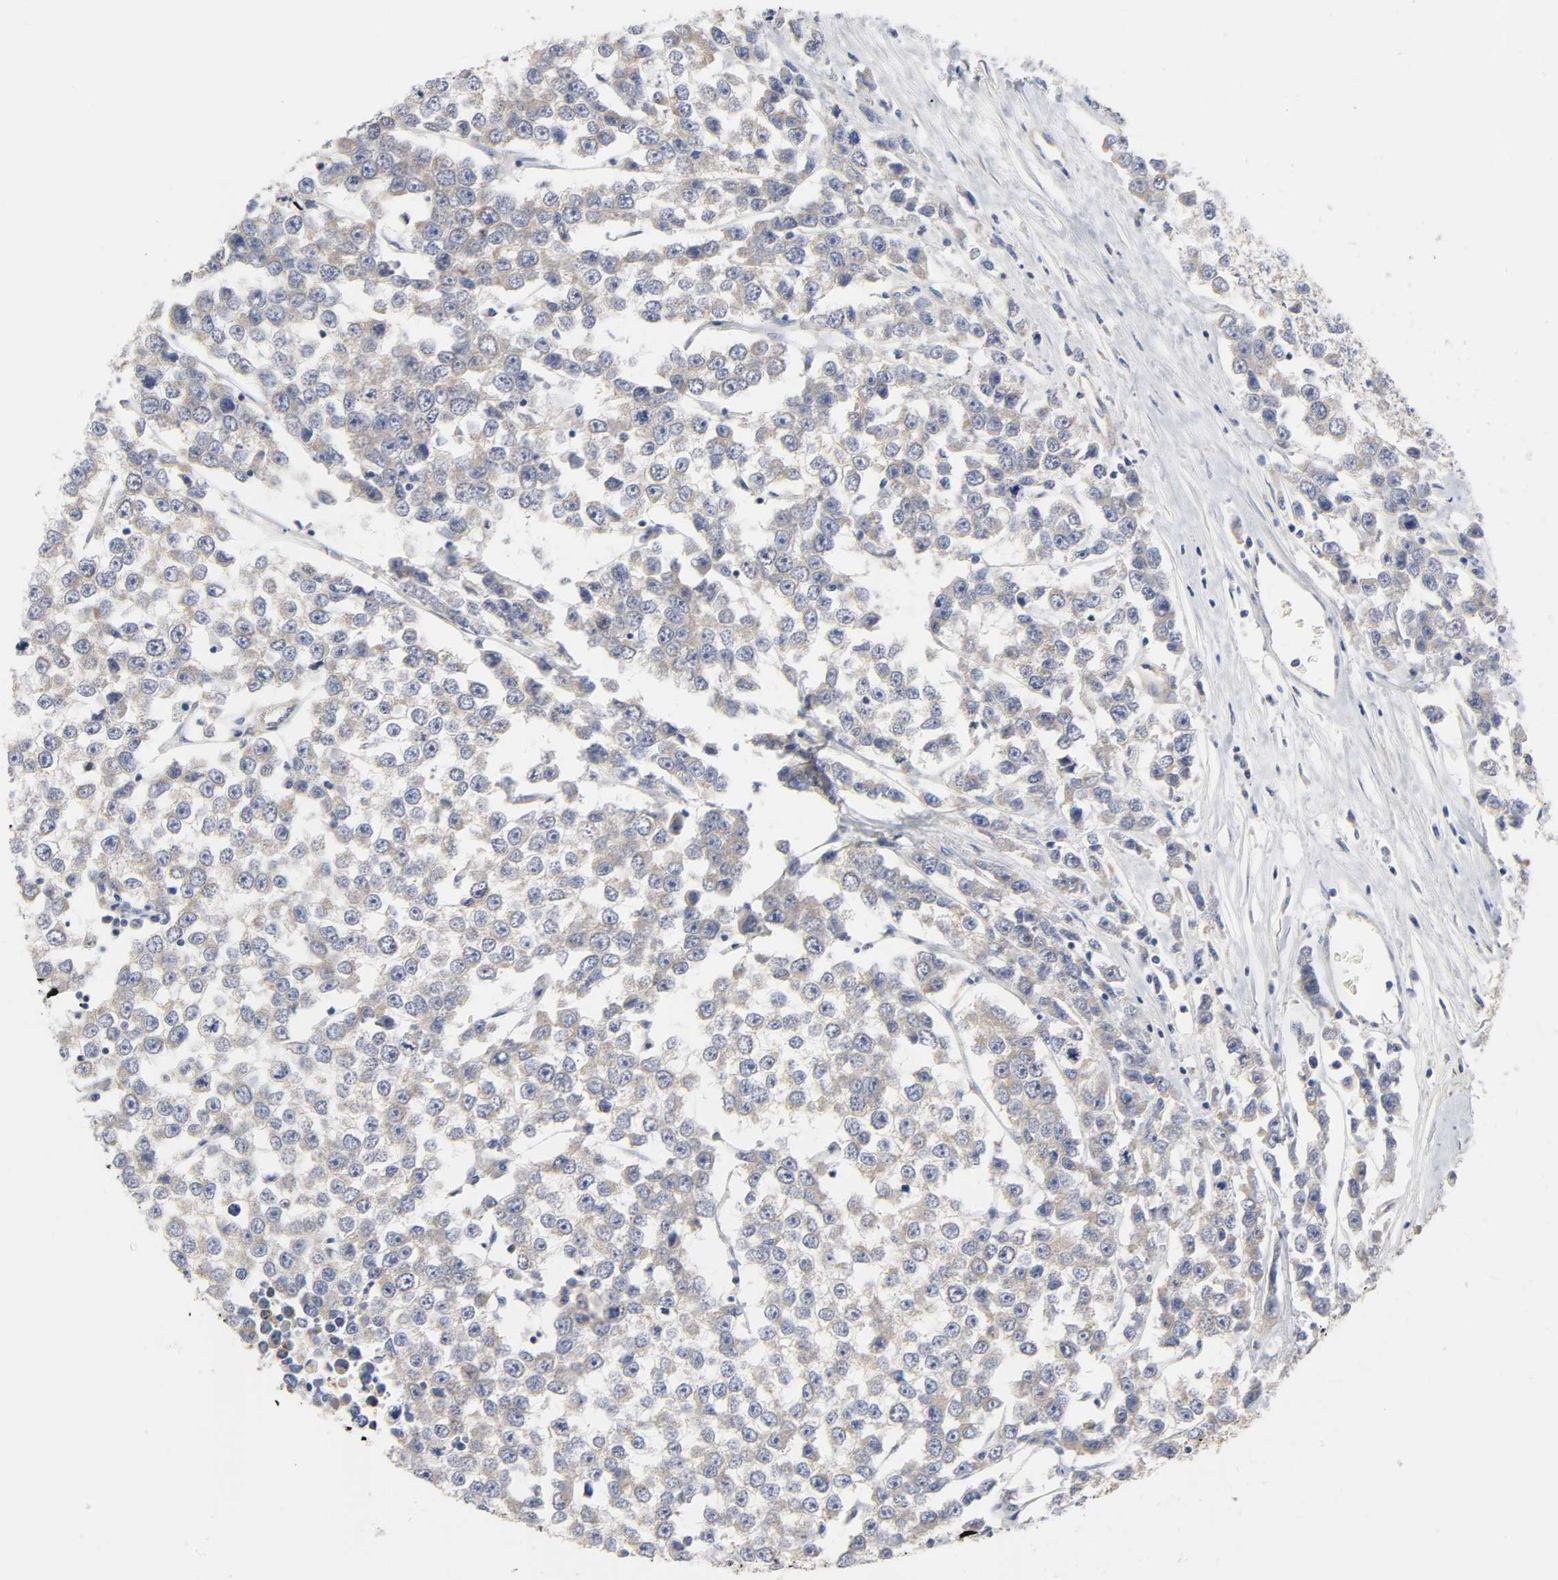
{"staining": {"intensity": "weak", "quantity": ">75%", "location": "cytoplasmic/membranous"}, "tissue": "testis cancer", "cell_type": "Tumor cells", "image_type": "cancer", "snomed": [{"axis": "morphology", "description": "Seminoma, NOS"}, {"axis": "morphology", "description": "Carcinoma, Embryonal, NOS"}, {"axis": "topography", "description": "Testis"}], "caption": "A photomicrograph showing weak cytoplasmic/membranous positivity in approximately >75% of tumor cells in testis embryonal carcinoma, as visualized by brown immunohistochemical staining.", "gene": "C17orf75", "patient": {"sex": "male", "age": 52}}